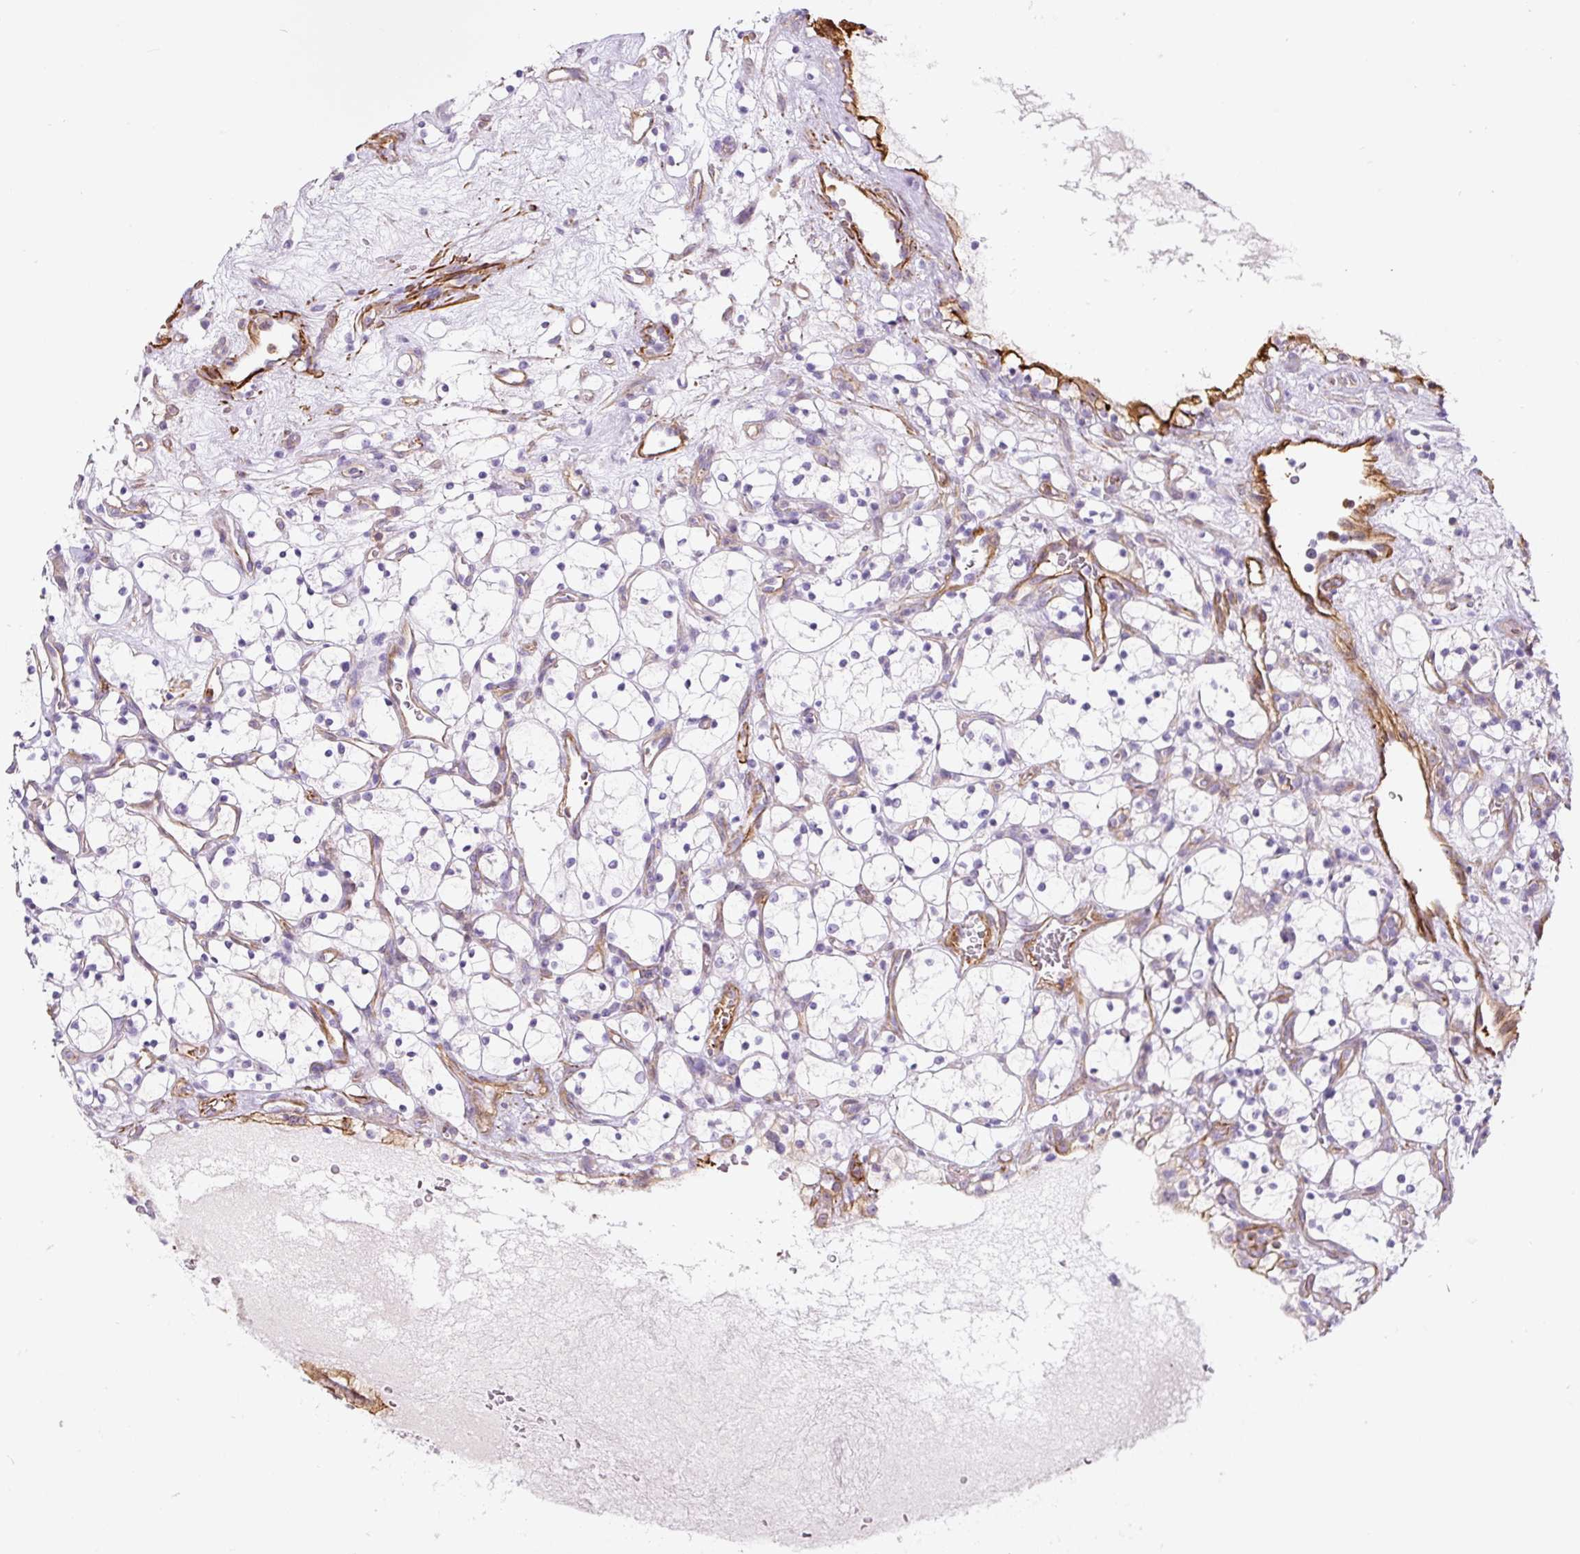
{"staining": {"intensity": "negative", "quantity": "none", "location": "none"}, "tissue": "renal cancer", "cell_type": "Tumor cells", "image_type": "cancer", "snomed": [{"axis": "morphology", "description": "Adenocarcinoma, NOS"}, {"axis": "topography", "description": "Kidney"}], "caption": "An image of adenocarcinoma (renal) stained for a protein reveals no brown staining in tumor cells.", "gene": "B3GALT5", "patient": {"sex": "female", "age": 69}}